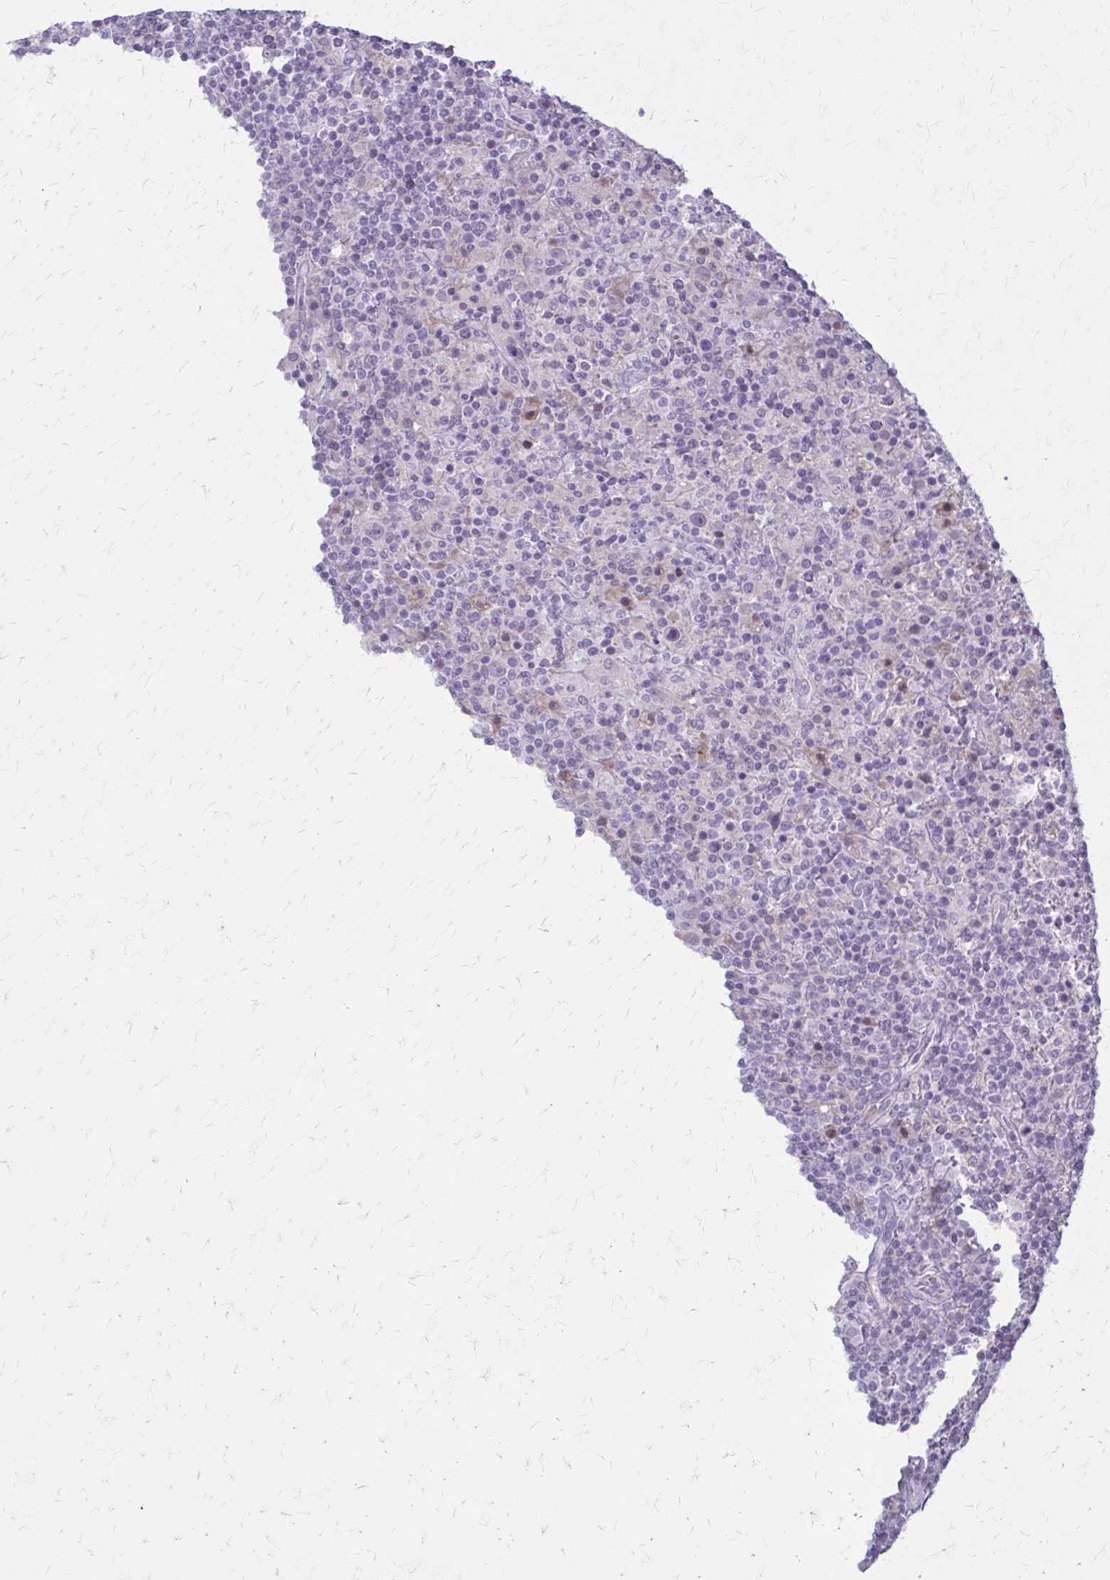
{"staining": {"intensity": "negative", "quantity": "none", "location": "none"}, "tissue": "lymphoma", "cell_type": "Tumor cells", "image_type": "cancer", "snomed": [{"axis": "morphology", "description": "Hodgkin's disease, NOS"}, {"axis": "topography", "description": "Lymph node"}], "caption": "This is a photomicrograph of IHC staining of Hodgkin's disease, which shows no expression in tumor cells. (DAB (3,3'-diaminobenzidine) IHC with hematoxylin counter stain).", "gene": "SERPIND1", "patient": {"sex": "male", "age": 70}}